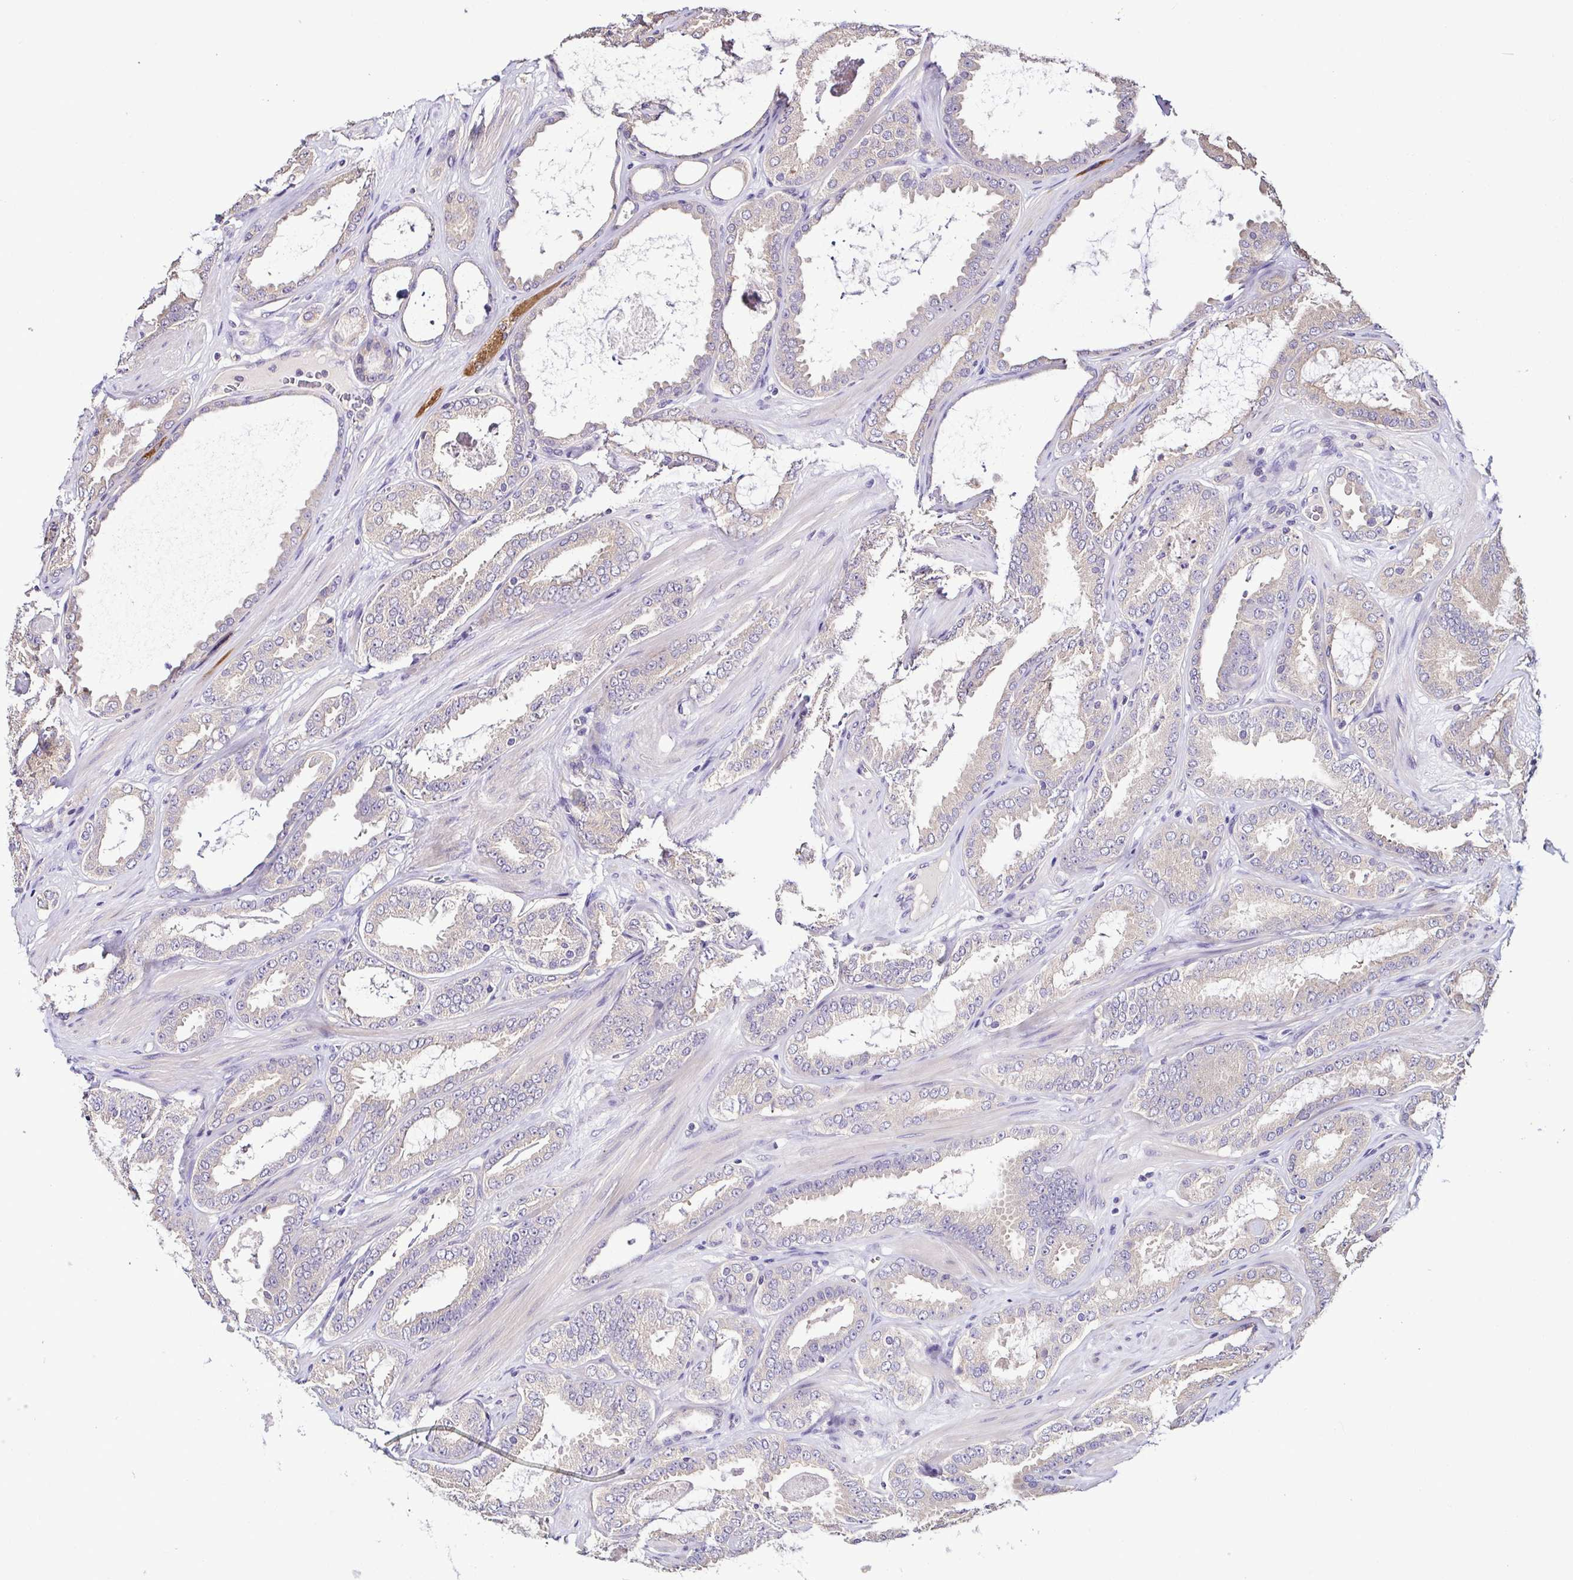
{"staining": {"intensity": "negative", "quantity": "none", "location": "none"}, "tissue": "prostate cancer", "cell_type": "Tumor cells", "image_type": "cancer", "snomed": [{"axis": "morphology", "description": "Adenocarcinoma, High grade"}, {"axis": "topography", "description": "Prostate"}], "caption": "Adenocarcinoma (high-grade) (prostate) was stained to show a protein in brown. There is no significant staining in tumor cells. (DAB immunohistochemistry, high magnification).", "gene": "LMOD2", "patient": {"sex": "male", "age": 63}}